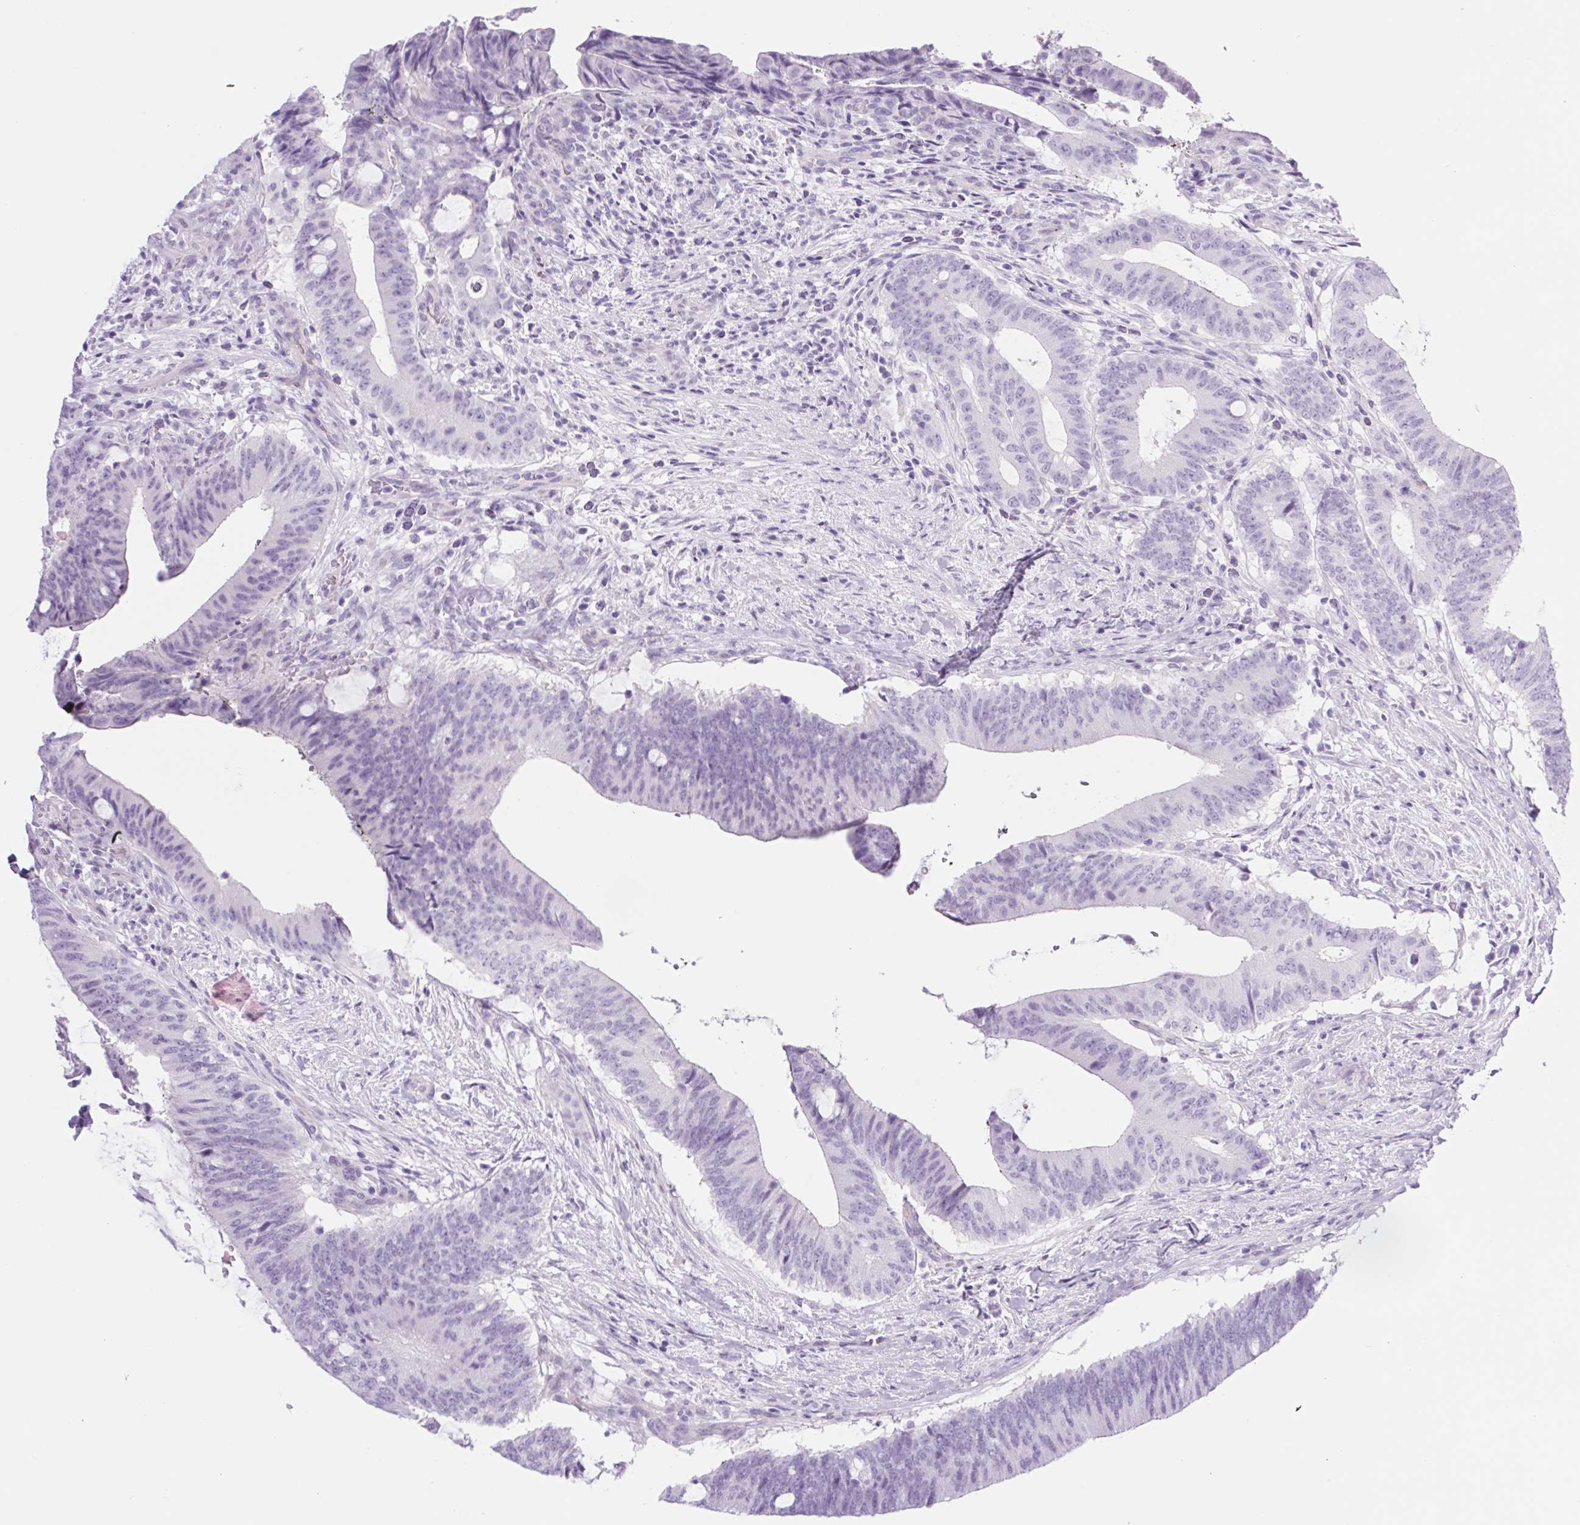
{"staining": {"intensity": "negative", "quantity": "none", "location": "none"}, "tissue": "colorectal cancer", "cell_type": "Tumor cells", "image_type": "cancer", "snomed": [{"axis": "morphology", "description": "Adenocarcinoma, NOS"}, {"axis": "topography", "description": "Colon"}], "caption": "This is an immunohistochemistry (IHC) image of adenocarcinoma (colorectal). There is no staining in tumor cells.", "gene": "SPACA5B", "patient": {"sex": "female", "age": 43}}